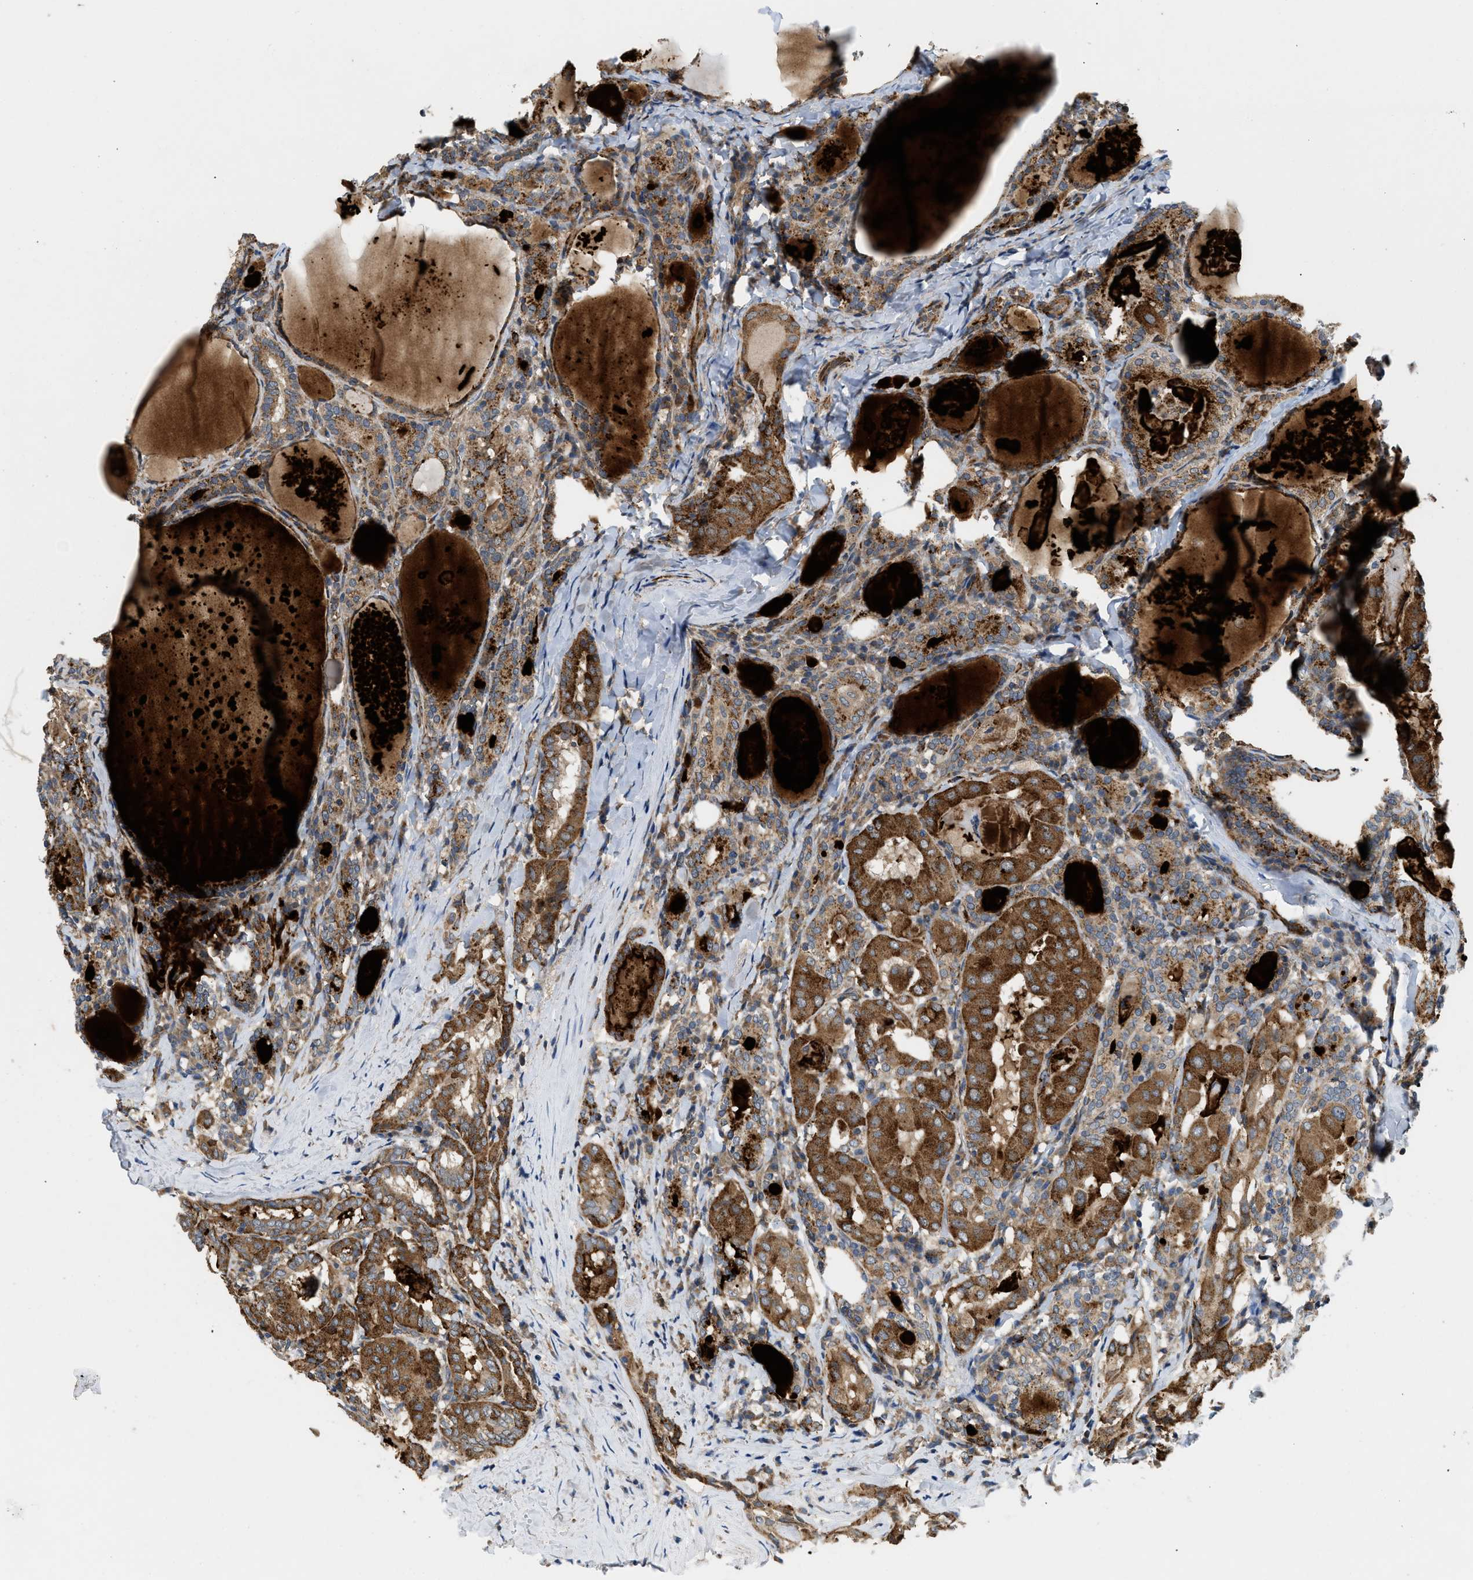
{"staining": {"intensity": "moderate", "quantity": ">75%", "location": "cytoplasmic/membranous"}, "tissue": "thyroid cancer", "cell_type": "Tumor cells", "image_type": "cancer", "snomed": [{"axis": "morphology", "description": "Papillary adenocarcinoma, NOS"}, {"axis": "topography", "description": "Thyroid gland"}], "caption": "Moderate cytoplasmic/membranous protein positivity is present in about >75% of tumor cells in thyroid cancer.", "gene": "ZNF599", "patient": {"sex": "female", "age": 42}}